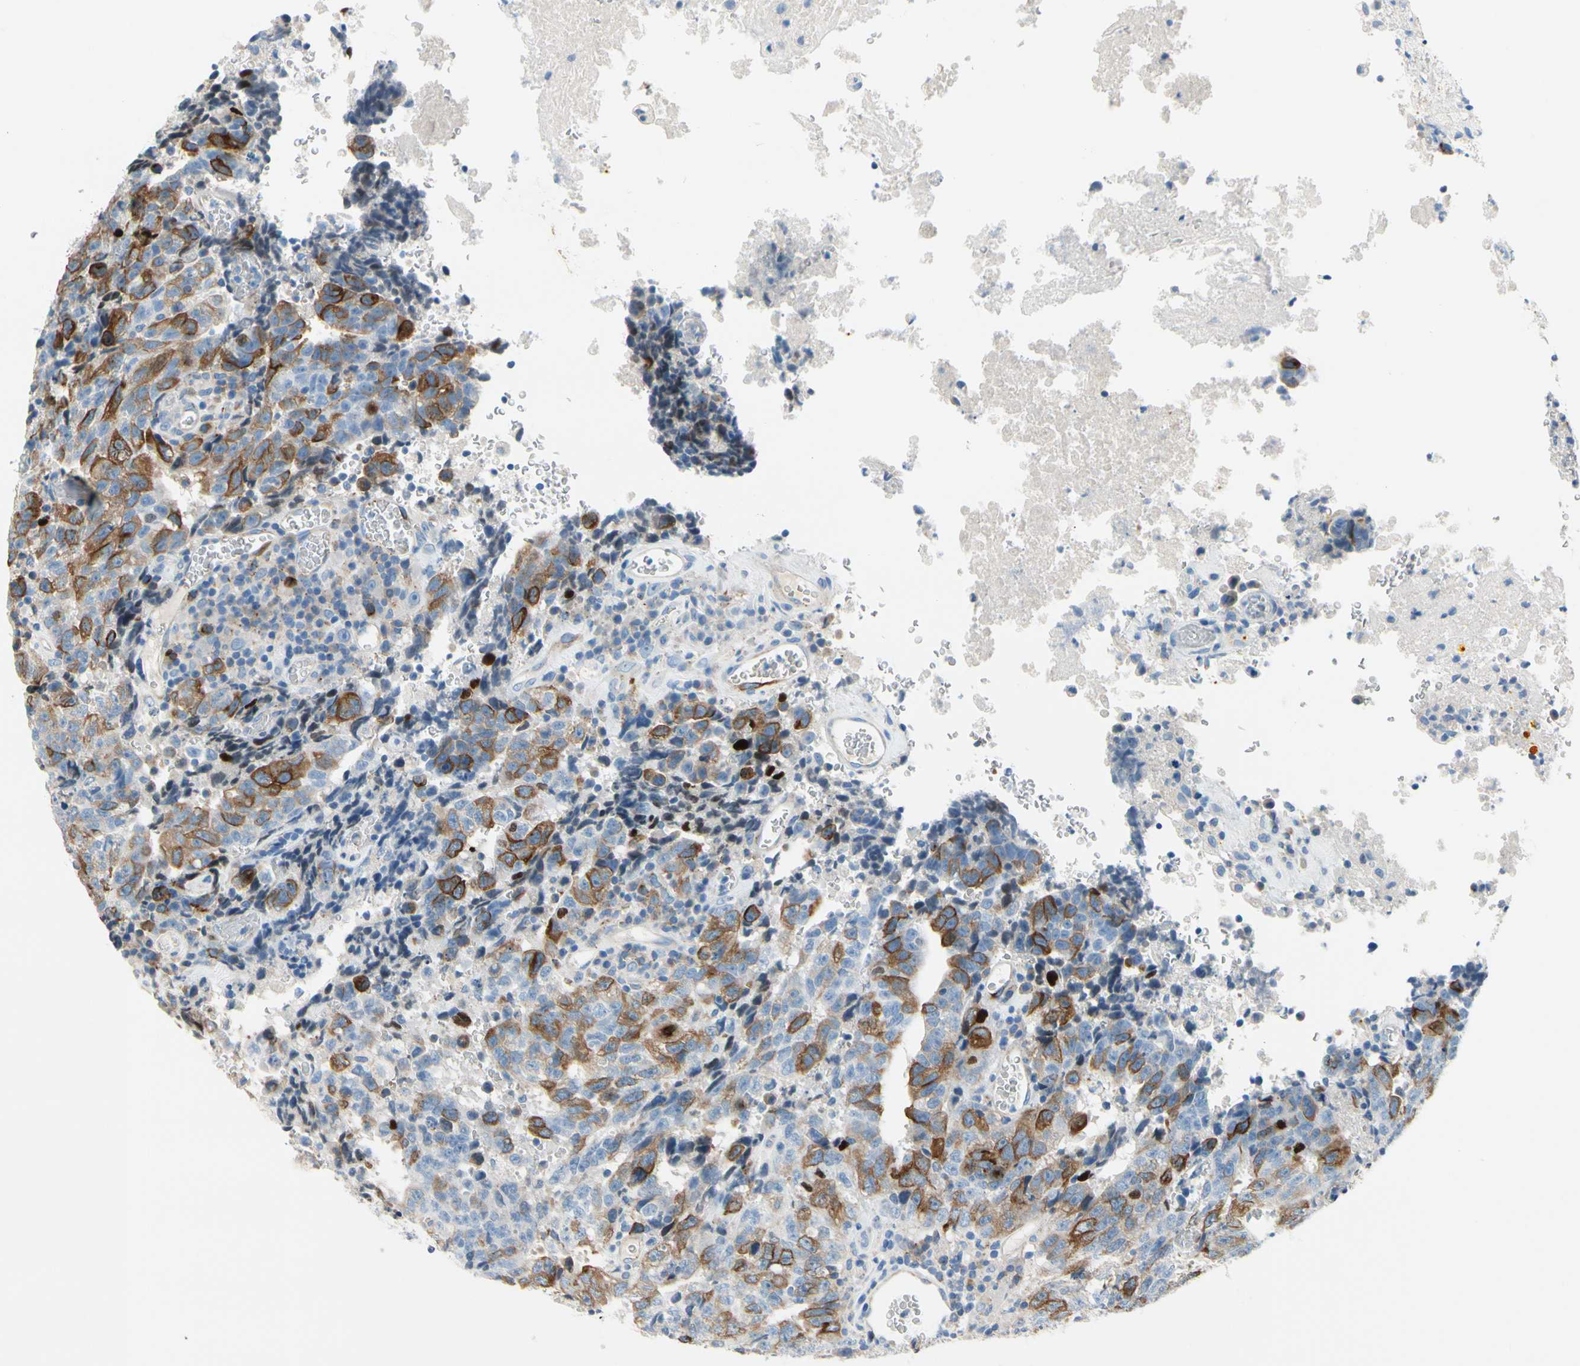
{"staining": {"intensity": "moderate", "quantity": "25%-75%", "location": "cytoplasmic/membranous"}, "tissue": "testis cancer", "cell_type": "Tumor cells", "image_type": "cancer", "snomed": [{"axis": "morphology", "description": "Necrosis, NOS"}, {"axis": "morphology", "description": "Carcinoma, Embryonal, NOS"}, {"axis": "topography", "description": "Testis"}], "caption": "Brown immunohistochemical staining in human testis embryonal carcinoma exhibits moderate cytoplasmic/membranous staining in approximately 25%-75% of tumor cells. Nuclei are stained in blue.", "gene": "CKAP2", "patient": {"sex": "male", "age": 19}}